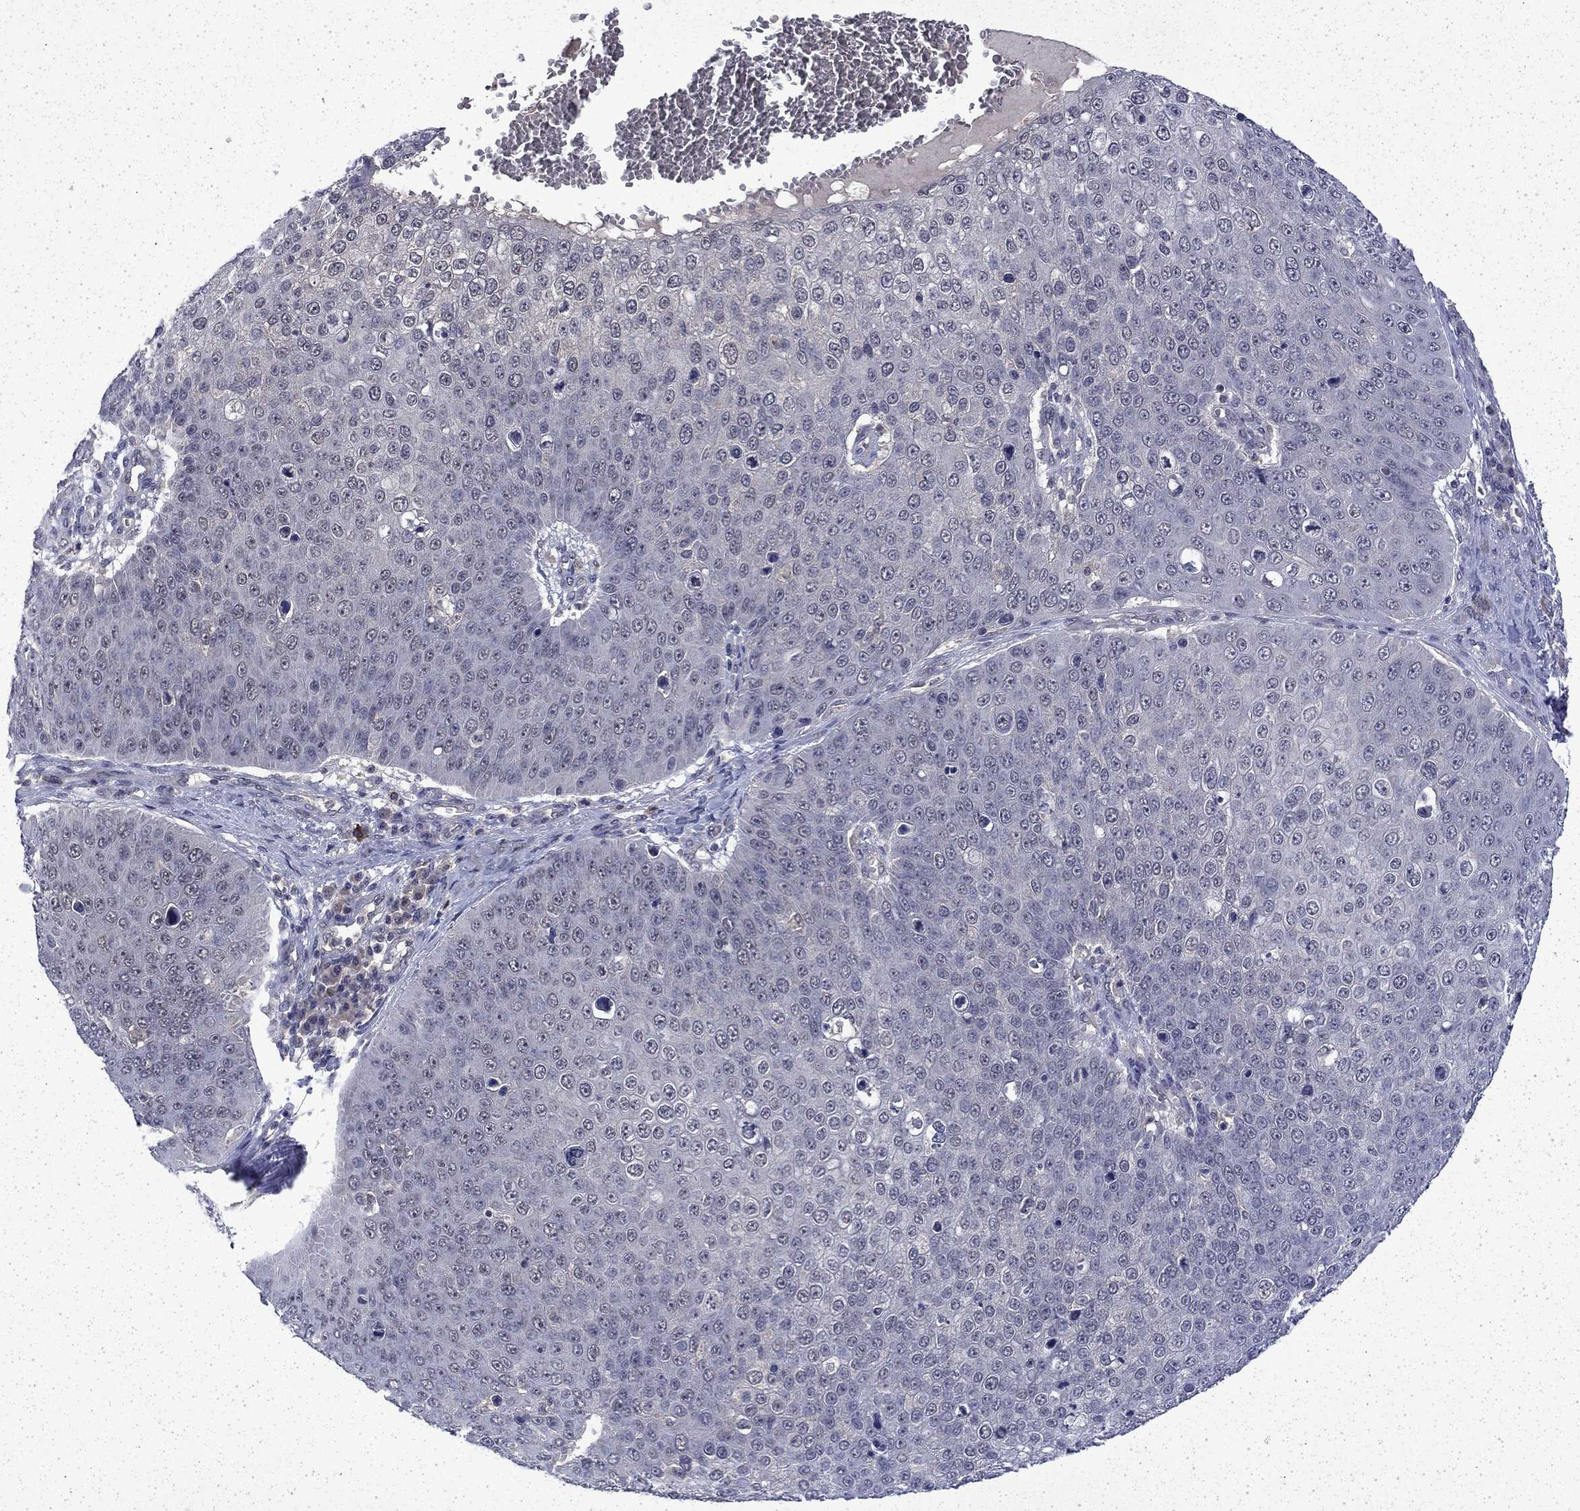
{"staining": {"intensity": "negative", "quantity": "none", "location": "none"}, "tissue": "skin cancer", "cell_type": "Tumor cells", "image_type": "cancer", "snomed": [{"axis": "morphology", "description": "Squamous cell carcinoma, NOS"}, {"axis": "topography", "description": "Skin"}], "caption": "A micrograph of human skin squamous cell carcinoma is negative for staining in tumor cells.", "gene": "CHAT", "patient": {"sex": "male", "age": 71}}